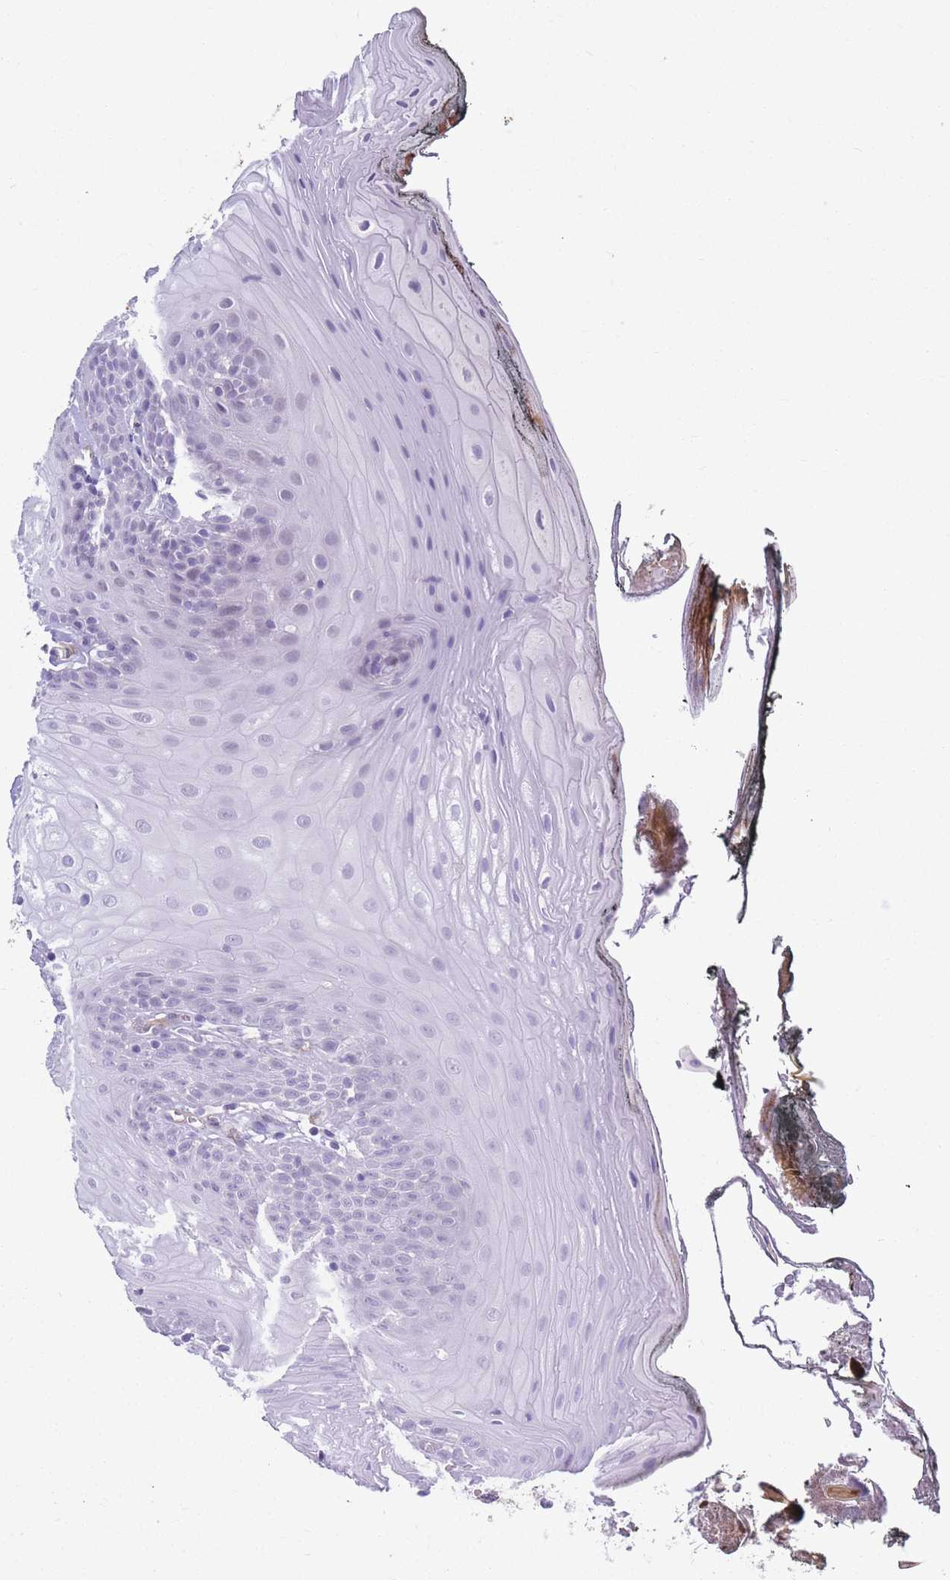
{"staining": {"intensity": "negative", "quantity": "none", "location": "none"}, "tissue": "oral mucosa", "cell_type": "Squamous epithelial cells", "image_type": "normal", "snomed": [{"axis": "morphology", "description": "Normal tissue, NOS"}, {"axis": "morphology", "description": "Squamous cell carcinoma, NOS"}, {"axis": "topography", "description": "Oral tissue"}, {"axis": "topography", "description": "Head-Neck"}], "caption": "Immunohistochemistry (IHC) micrograph of unremarkable oral mucosa: oral mucosa stained with DAB (3,3'-diaminobenzidine) reveals no significant protein positivity in squamous epithelial cells. (DAB (3,3'-diaminobenzidine) immunohistochemistry visualized using brightfield microscopy, high magnification).", "gene": "DPYD", "patient": {"sex": "female", "age": 81}}